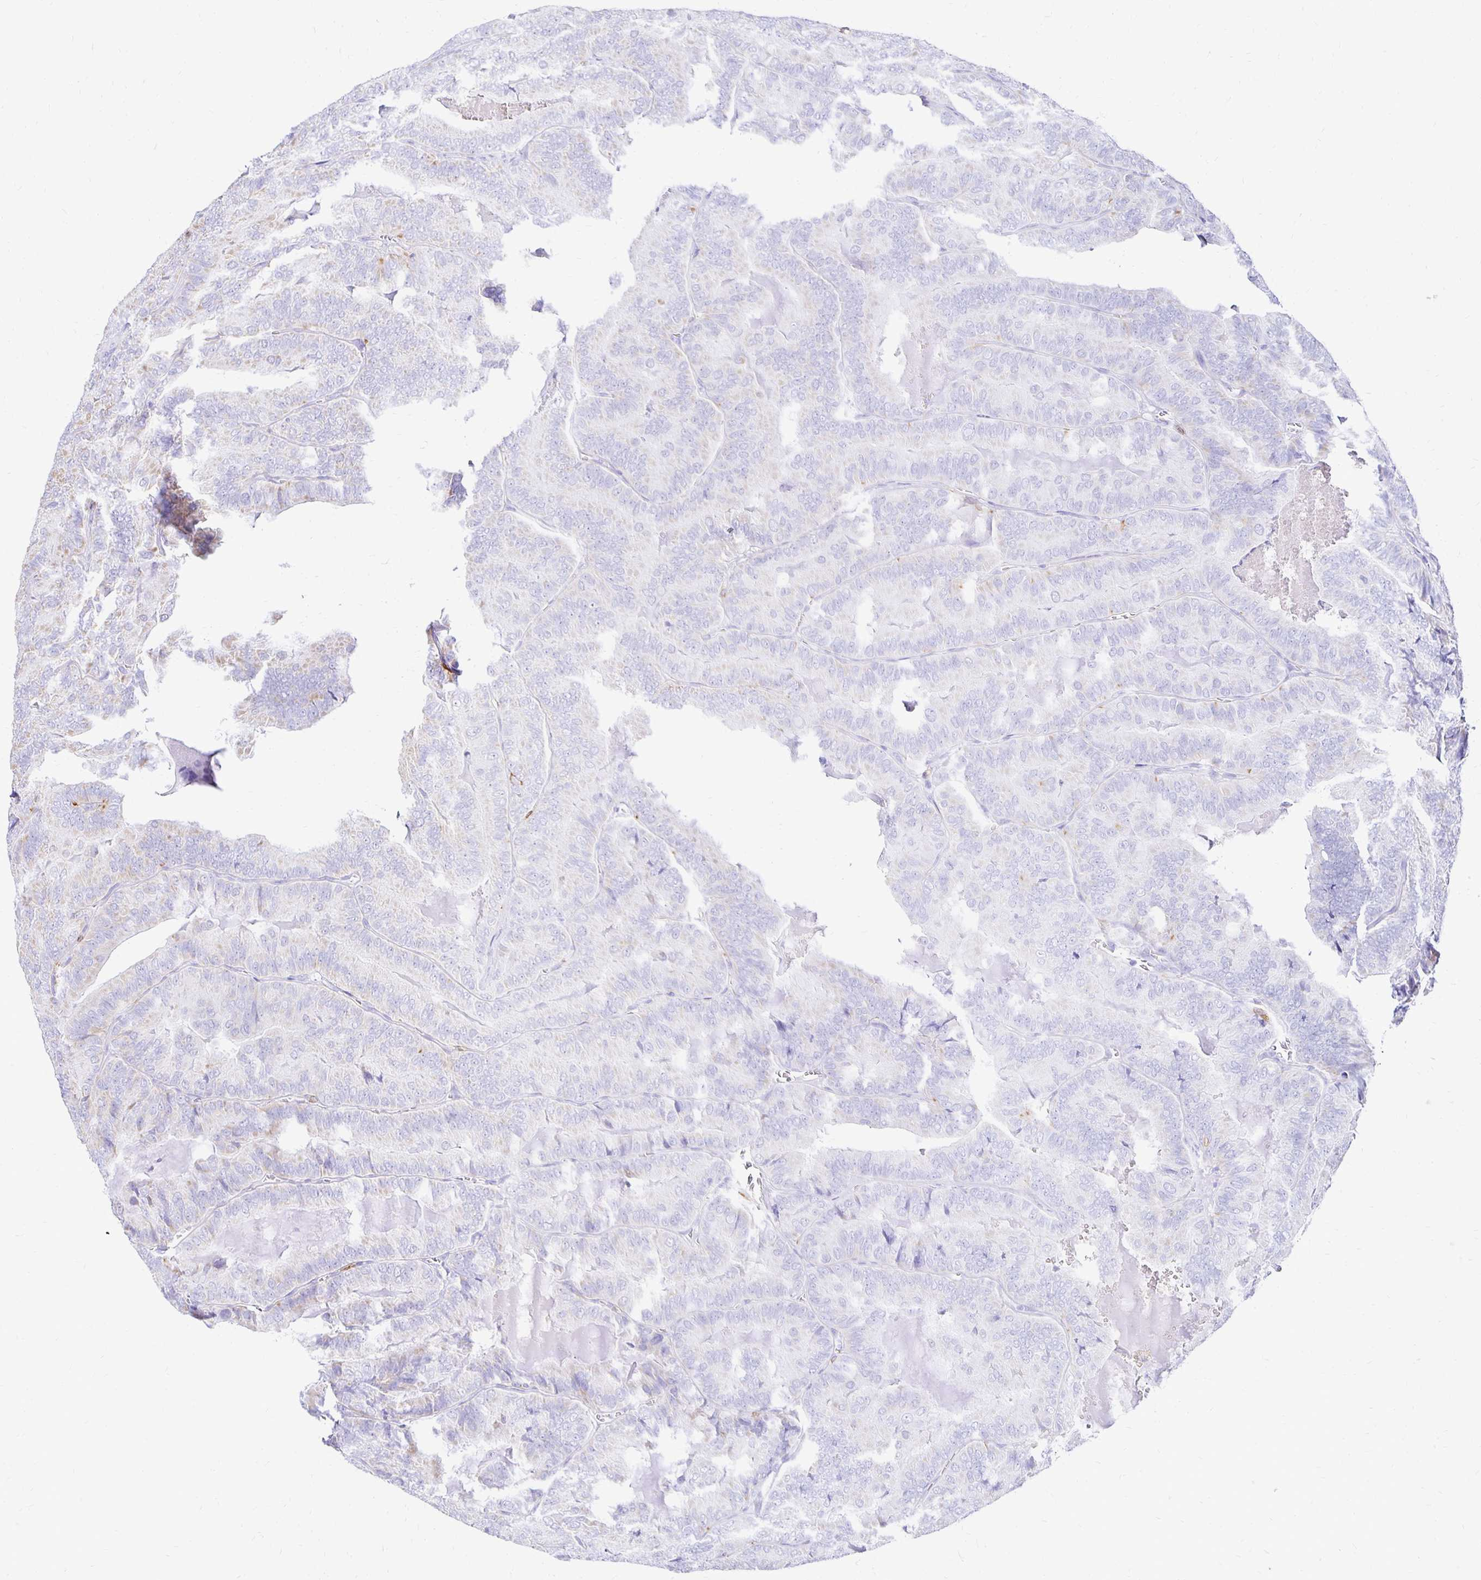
{"staining": {"intensity": "moderate", "quantity": "25%-75%", "location": "cytoplasmic/membranous"}, "tissue": "thyroid cancer", "cell_type": "Tumor cells", "image_type": "cancer", "snomed": [{"axis": "morphology", "description": "Papillary adenocarcinoma, NOS"}, {"axis": "topography", "description": "Thyroid gland"}], "caption": "Immunohistochemistry histopathology image of human papillary adenocarcinoma (thyroid) stained for a protein (brown), which exhibits medium levels of moderate cytoplasmic/membranous expression in approximately 25%-75% of tumor cells.", "gene": "PLAAT2", "patient": {"sex": "female", "age": 75}}